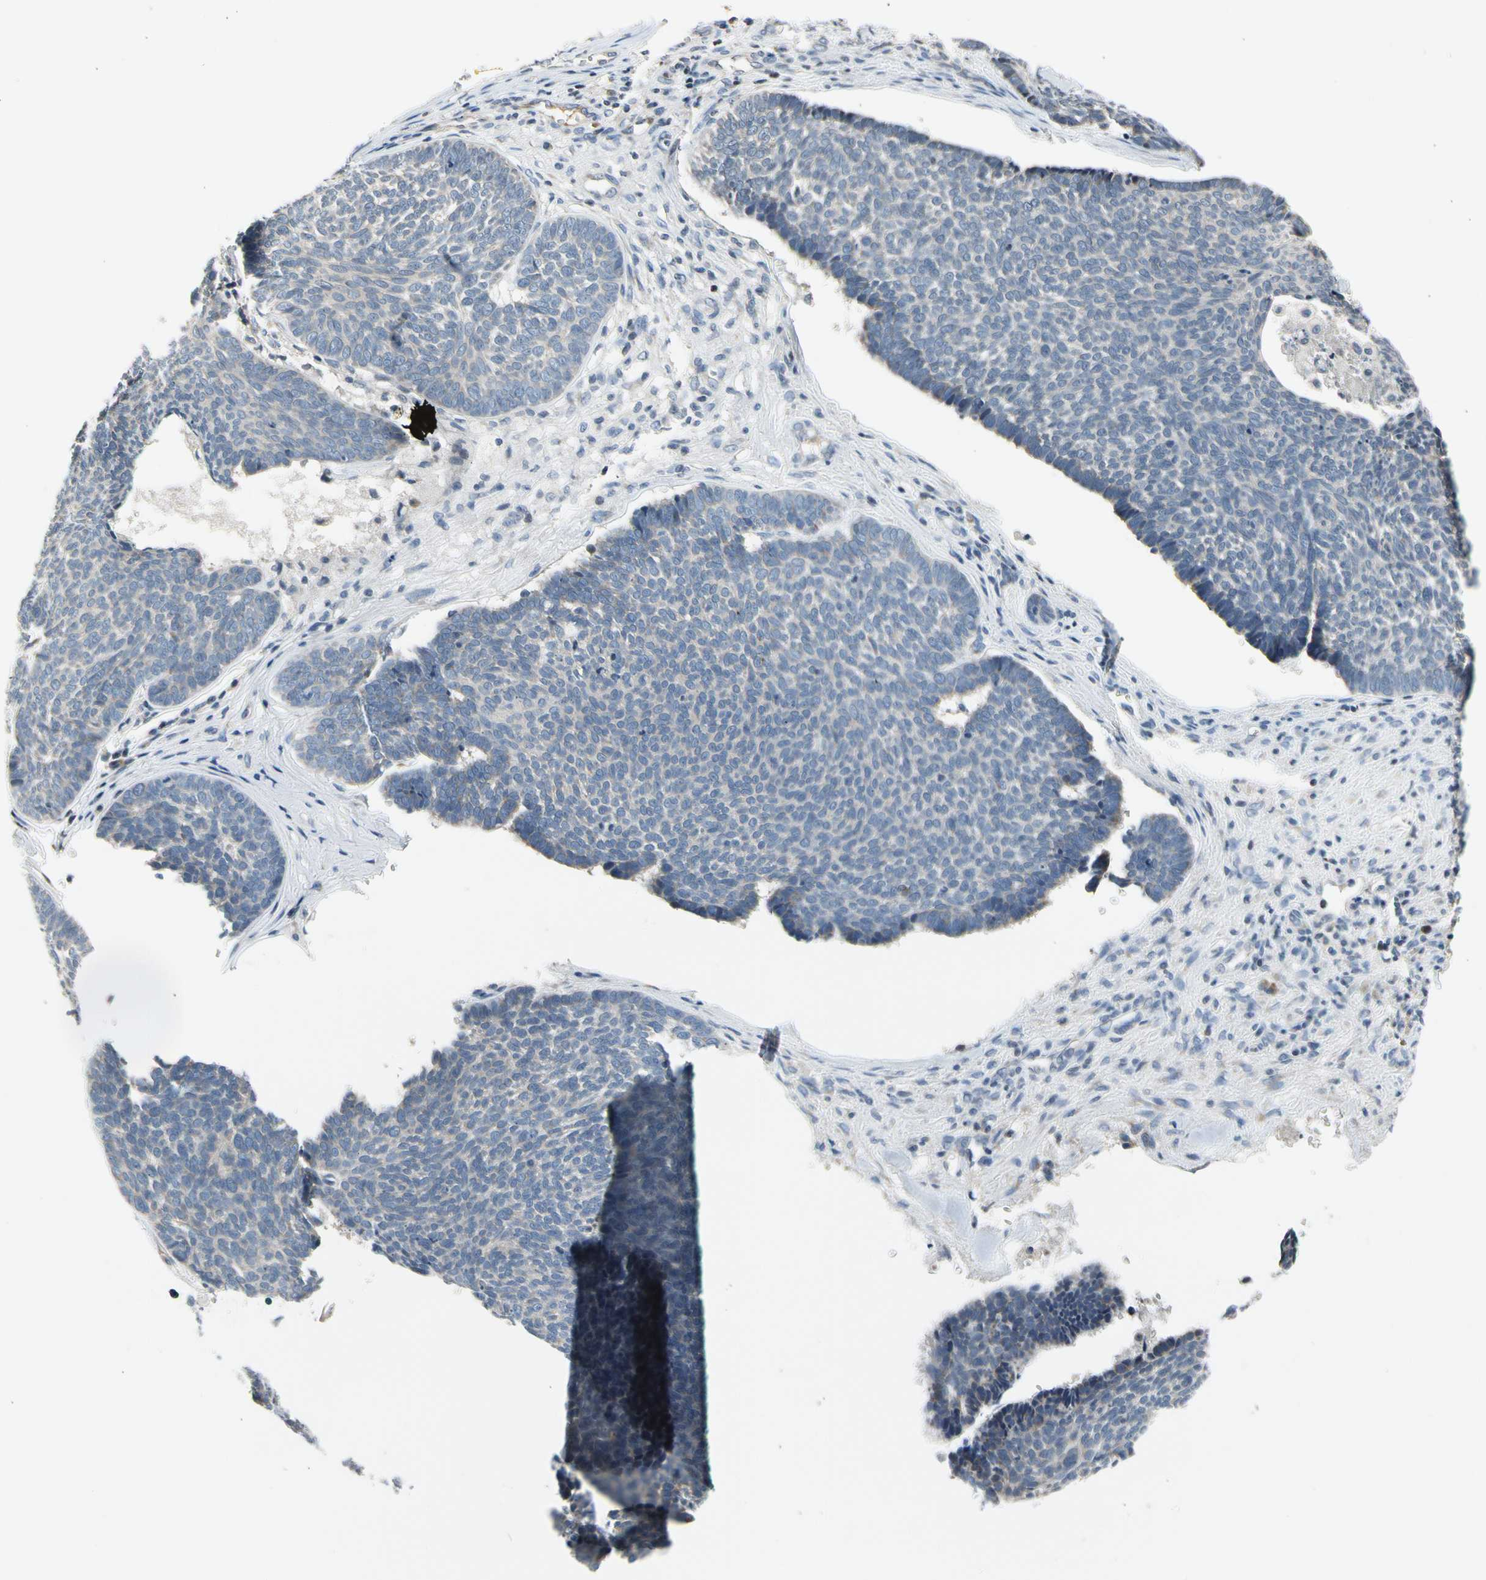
{"staining": {"intensity": "negative", "quantity": "none", "location": "none"}, "tissue": "skin cancer", "cell_type": "Tumor cells", "image_type": "cancer", "snomed": [{"axis": "morphology", "description": "Basal cell carcinoma"}, {"axis": "topography", "description": "Skin"}], "caption": "Immunohistochemical staining of skin cancer (basal cell carcinoma) displays no significant positivity in tumor cells.", "gene": "SOX30", "patient": {"sex": "male", "age": 84}}